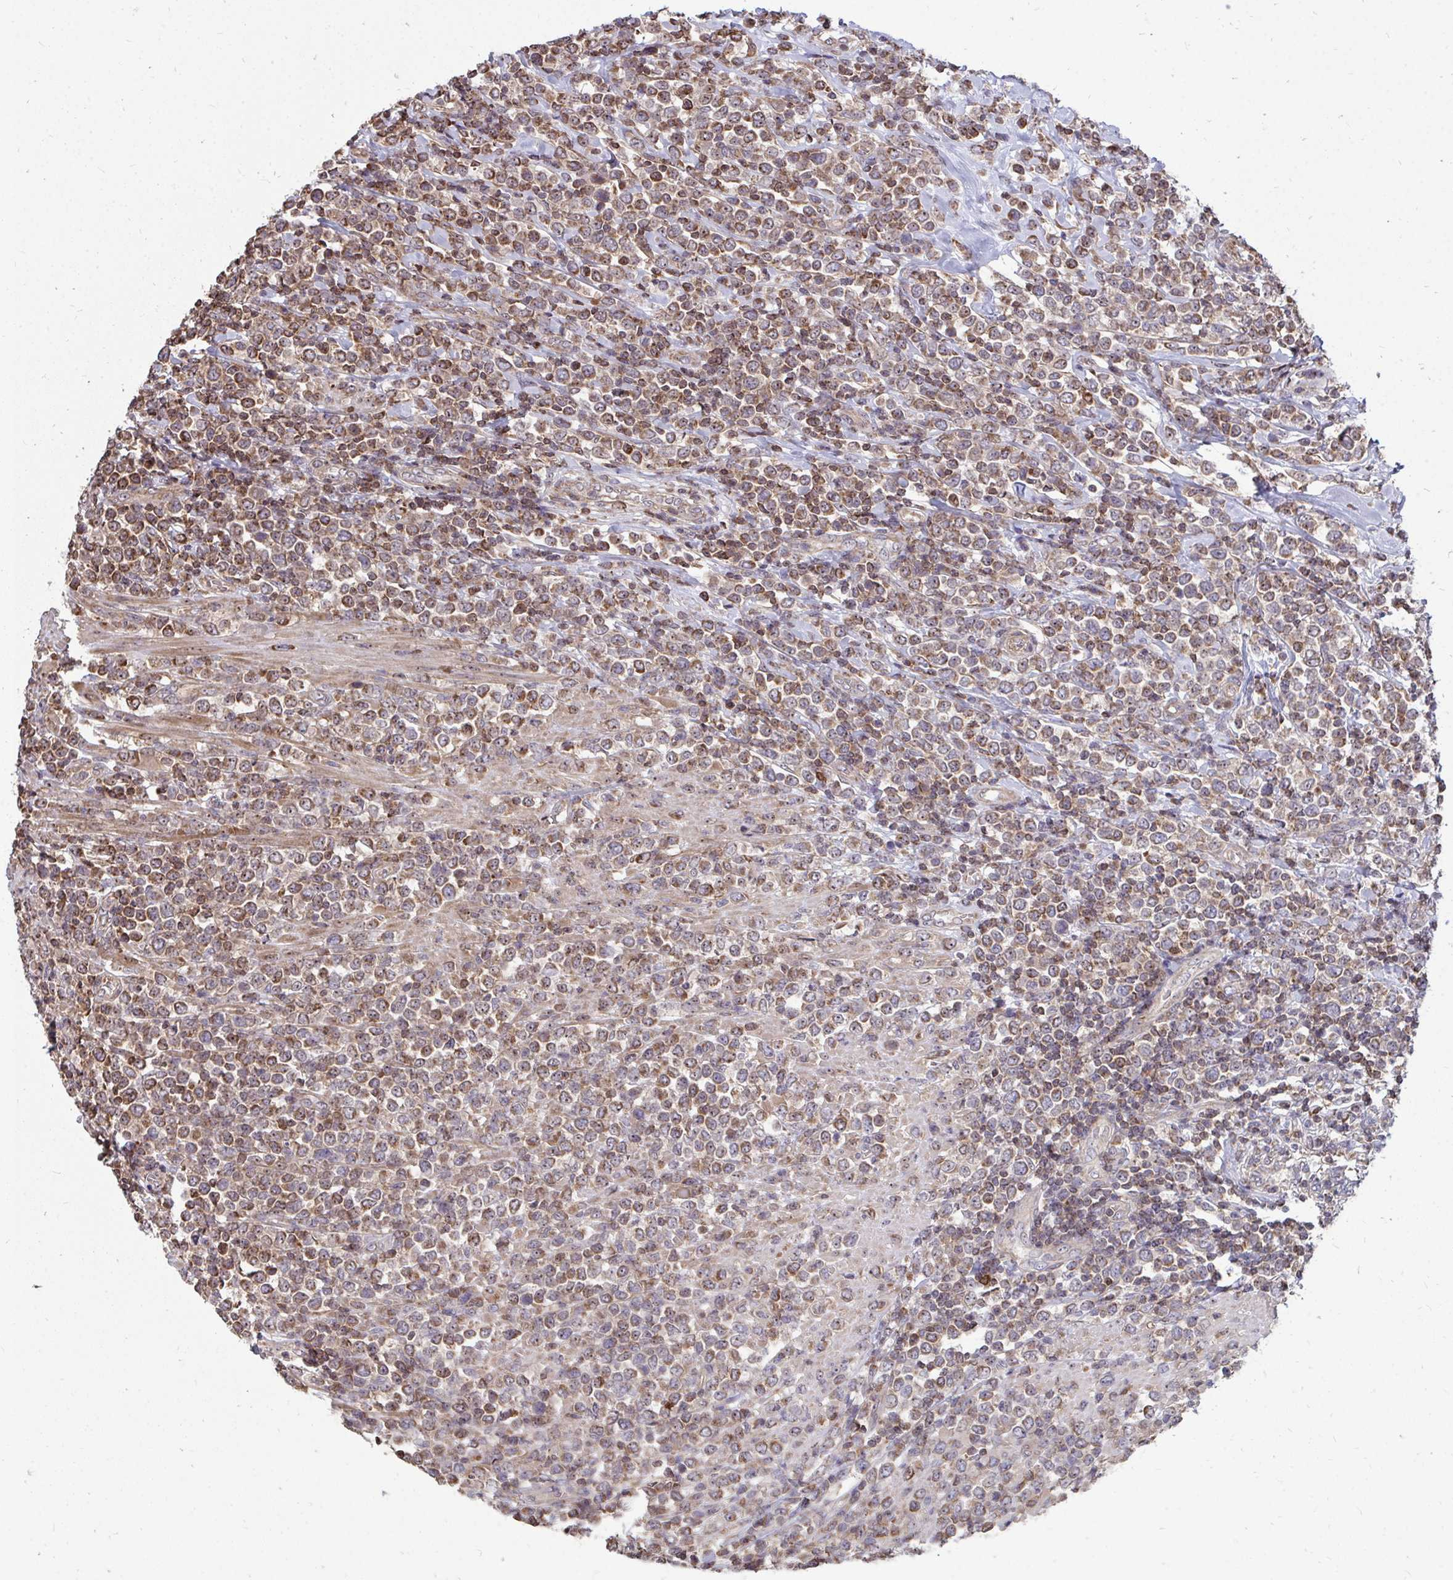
{"staining": {"intensity": "moderate", "quantity": ">75%", "location": "cytoplasmic/membranous"}, "tissue": "lymphoma", "cell_type": "Tumor cells", "image_type": "cancer", "snomed": [{"axis": "morphology", "description": "Malignant lymphoma, non-Hodgkin's type, High grade"}, {"axis": "topography", "description": "Soft tissue"}], "caption": "The immunohistochemical stain labels moderate cytoplasmic/membranous positivity in tumor cells of lymphoma tissue. (Stains: DAB (3,3'-diaminobenzidine) in brown, nuclei in blue, Microscopy: brightfield microscopy at high magnification).", "gene": "DNAJA2", "patient": {"sex": "female", "age": 56}}